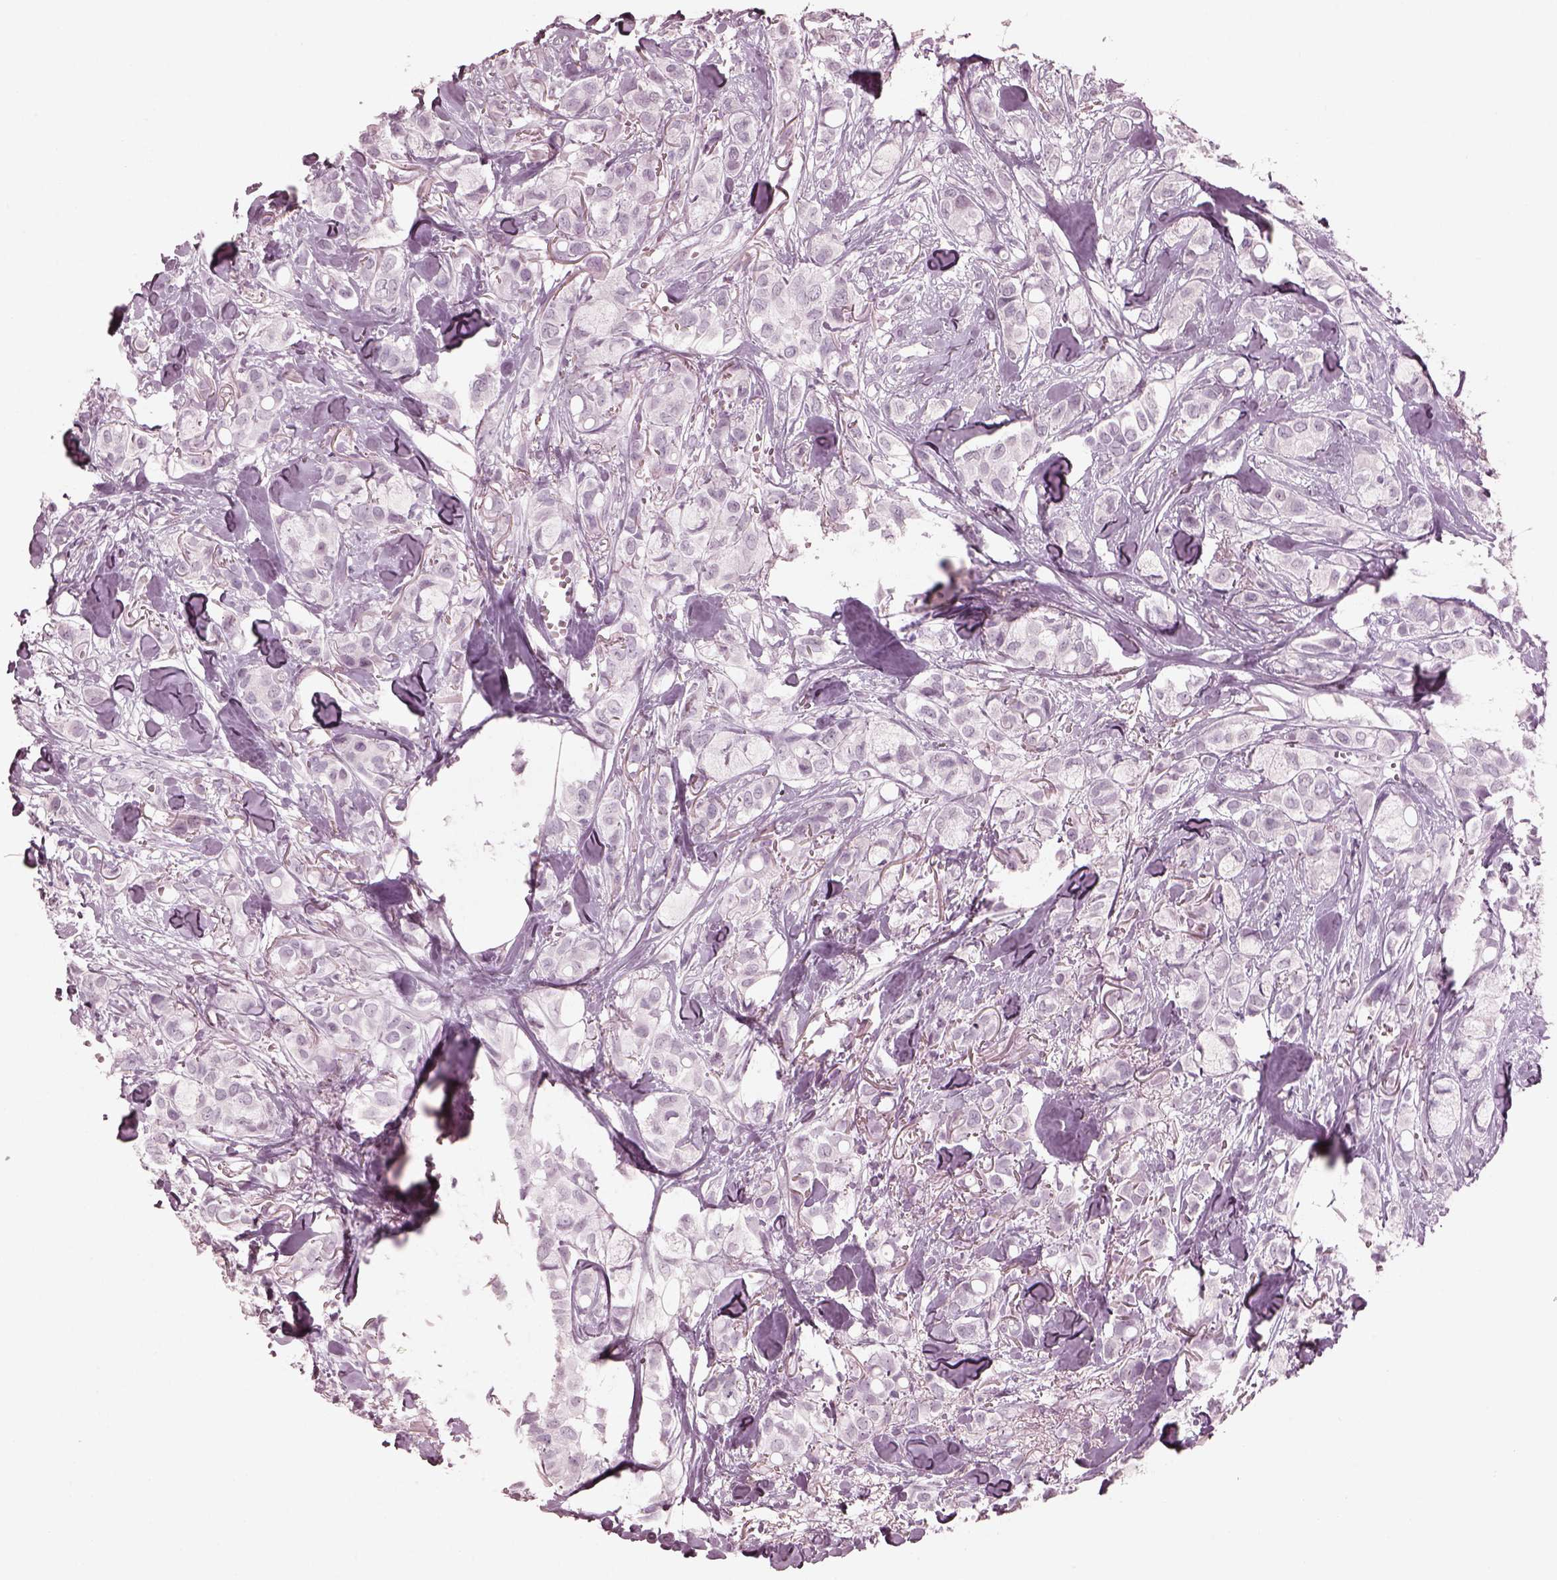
{"staining": {"intensity": "negative", "quantity": "none", "location": "none"}, "tissue": "breast cancer", "cell_type": "Tumor cells", "image_type": "cancer", "snomed": [{"axis": "morphology", "description": "Duct carcinoma"}, {"axis": "topography", "description": "Breast"}], "caption": "Breast cancer (invasive ductal carcinoma) was stained to show a protein in brown. There is no significant positivity in tumor cells.", "gene": "C2orf81", "patient": {"sex": "female", "age": 85}}